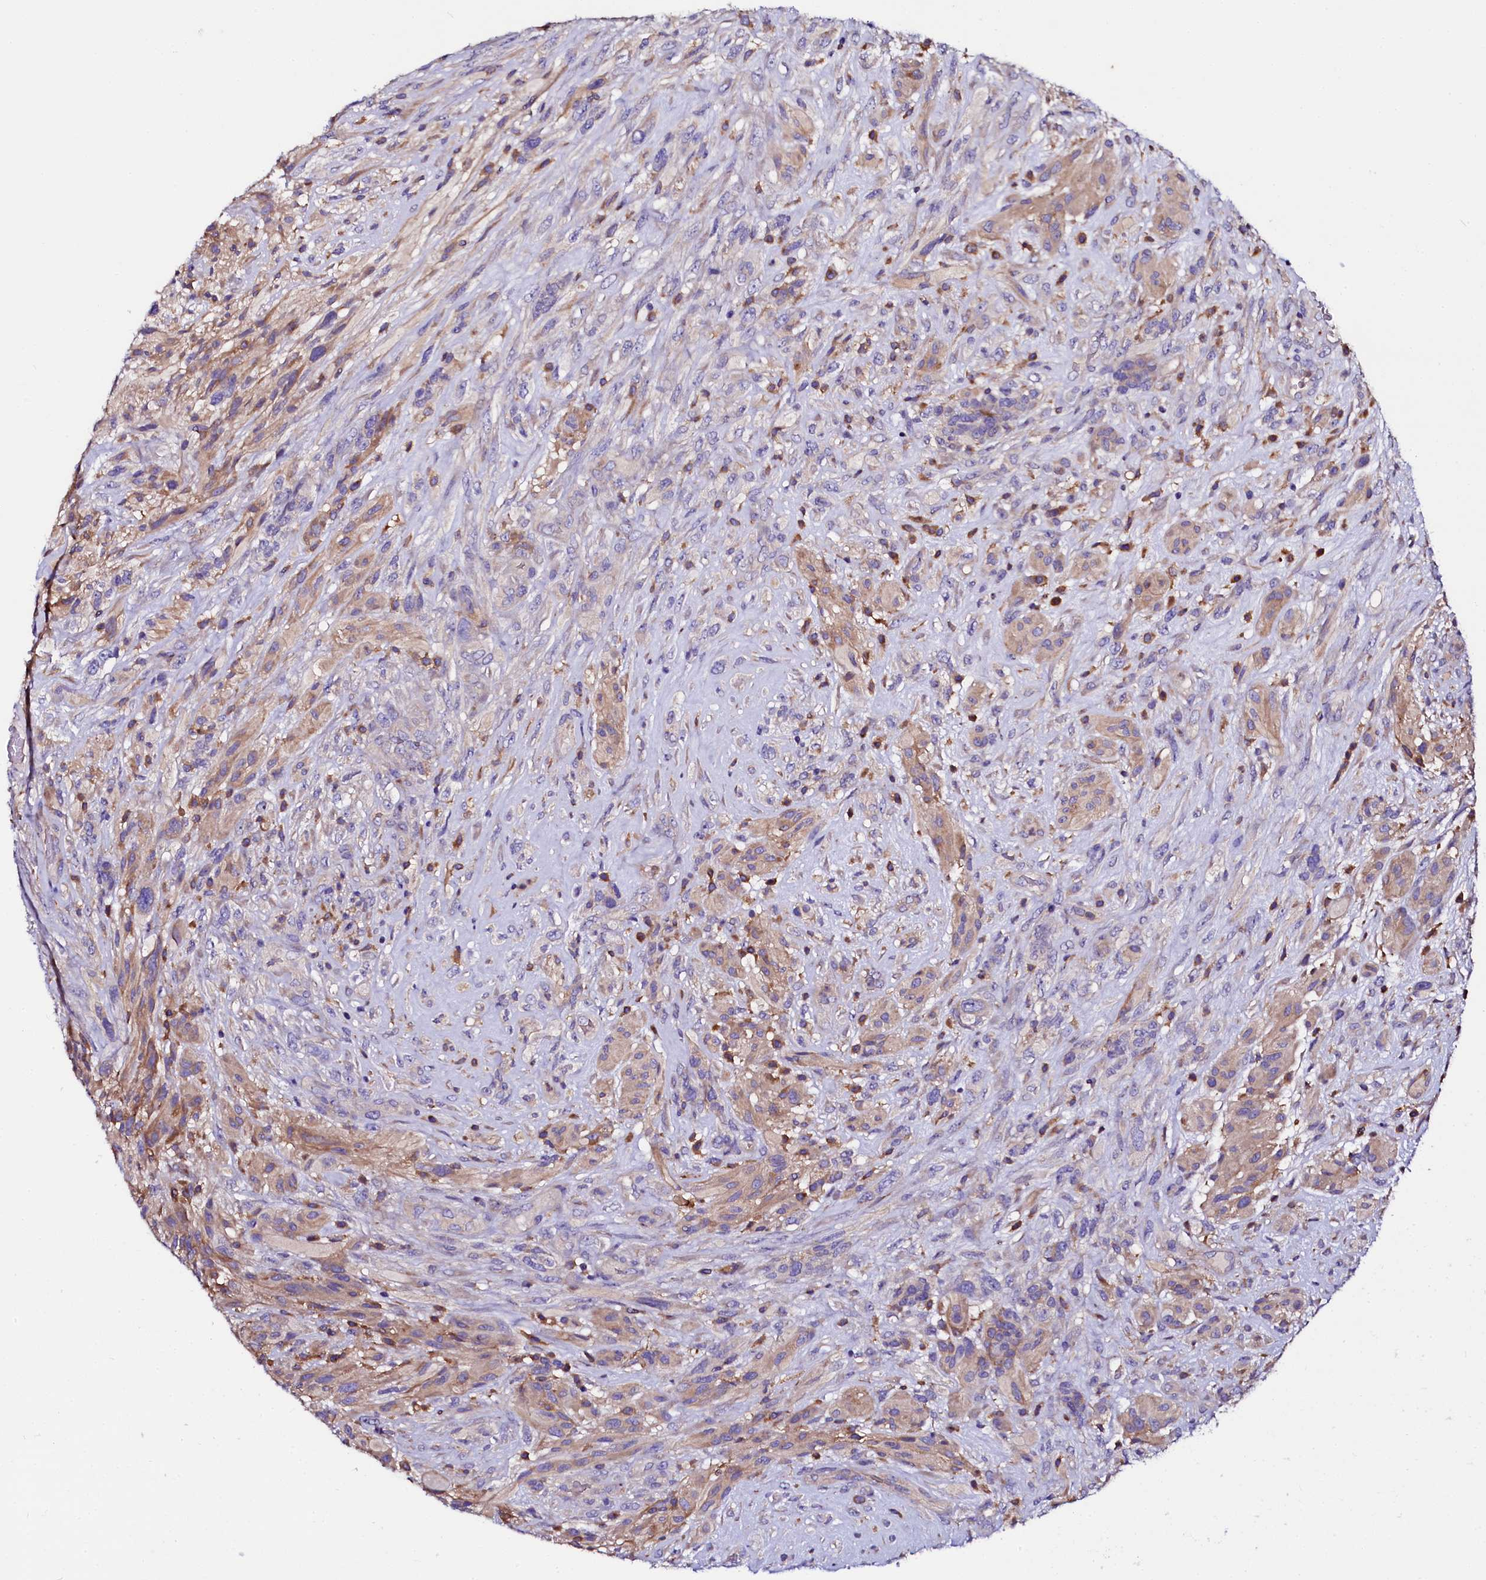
{"staining": {"intensity": "weak", "quantity": "25%-75%", "location": "cytoplasmic/membranous"}, "tissue": "glioma", "cell_type": "Tumor cells", "image_type": "cancer", "snomed": [{"axis": "morphology", "description": "Glioma, malignant, High grade"}, {"axis": "topography", "description": "Brain"}], "caption": "This micrograph exhibits glioma stained with immunohistochemistry to label a protein in brown. The cytoplasmic/membranous of tumor cells show weak positivity for the protein. Nuclei are counter-stained blue.", "gene": "OTOL1", "patient": {"sex": "male", "age": 61}}